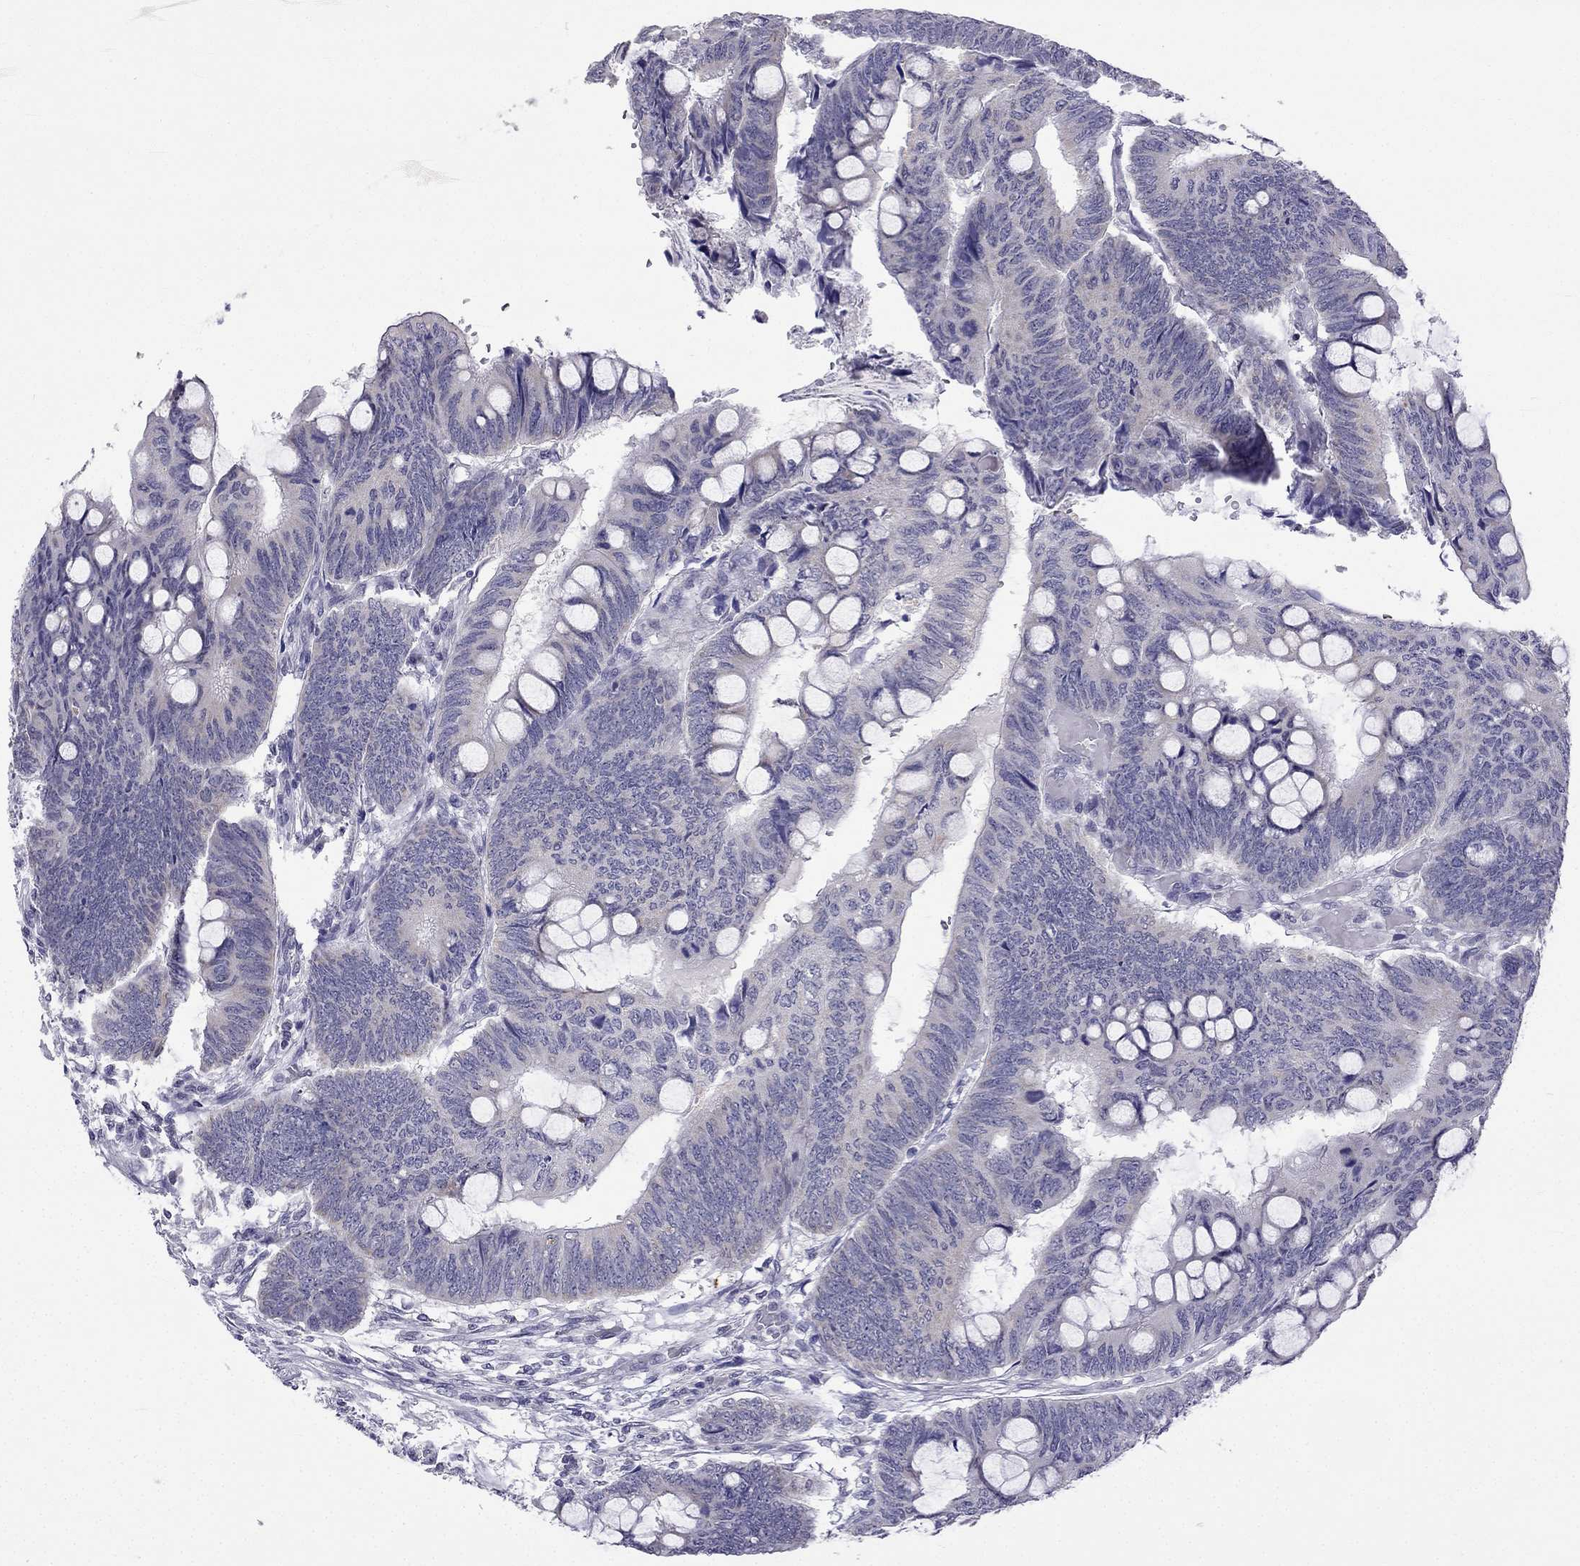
{"staining": {"intensity": "weak", "quantity": "<25%", "location": "cytoplasmic/membranous"}, "tissue": "colorectal cancer", "cell_type": "Tumor cells", "image_type": "cancer", "snomed": [{"axis": "morphology", "description": "Normal tissue, NOS"}, {"axis": "morphology", "description": "Adenocarcinoma, NOS"}, {"axis": "topography", "description": "Rectum"}], "caption": "Photomicrograph shows no significant protein expression in tumor cells of colorectal adenocarcinoma.", "gene": "C5orf49", "patient": {"sex": "male", "age": 92}}